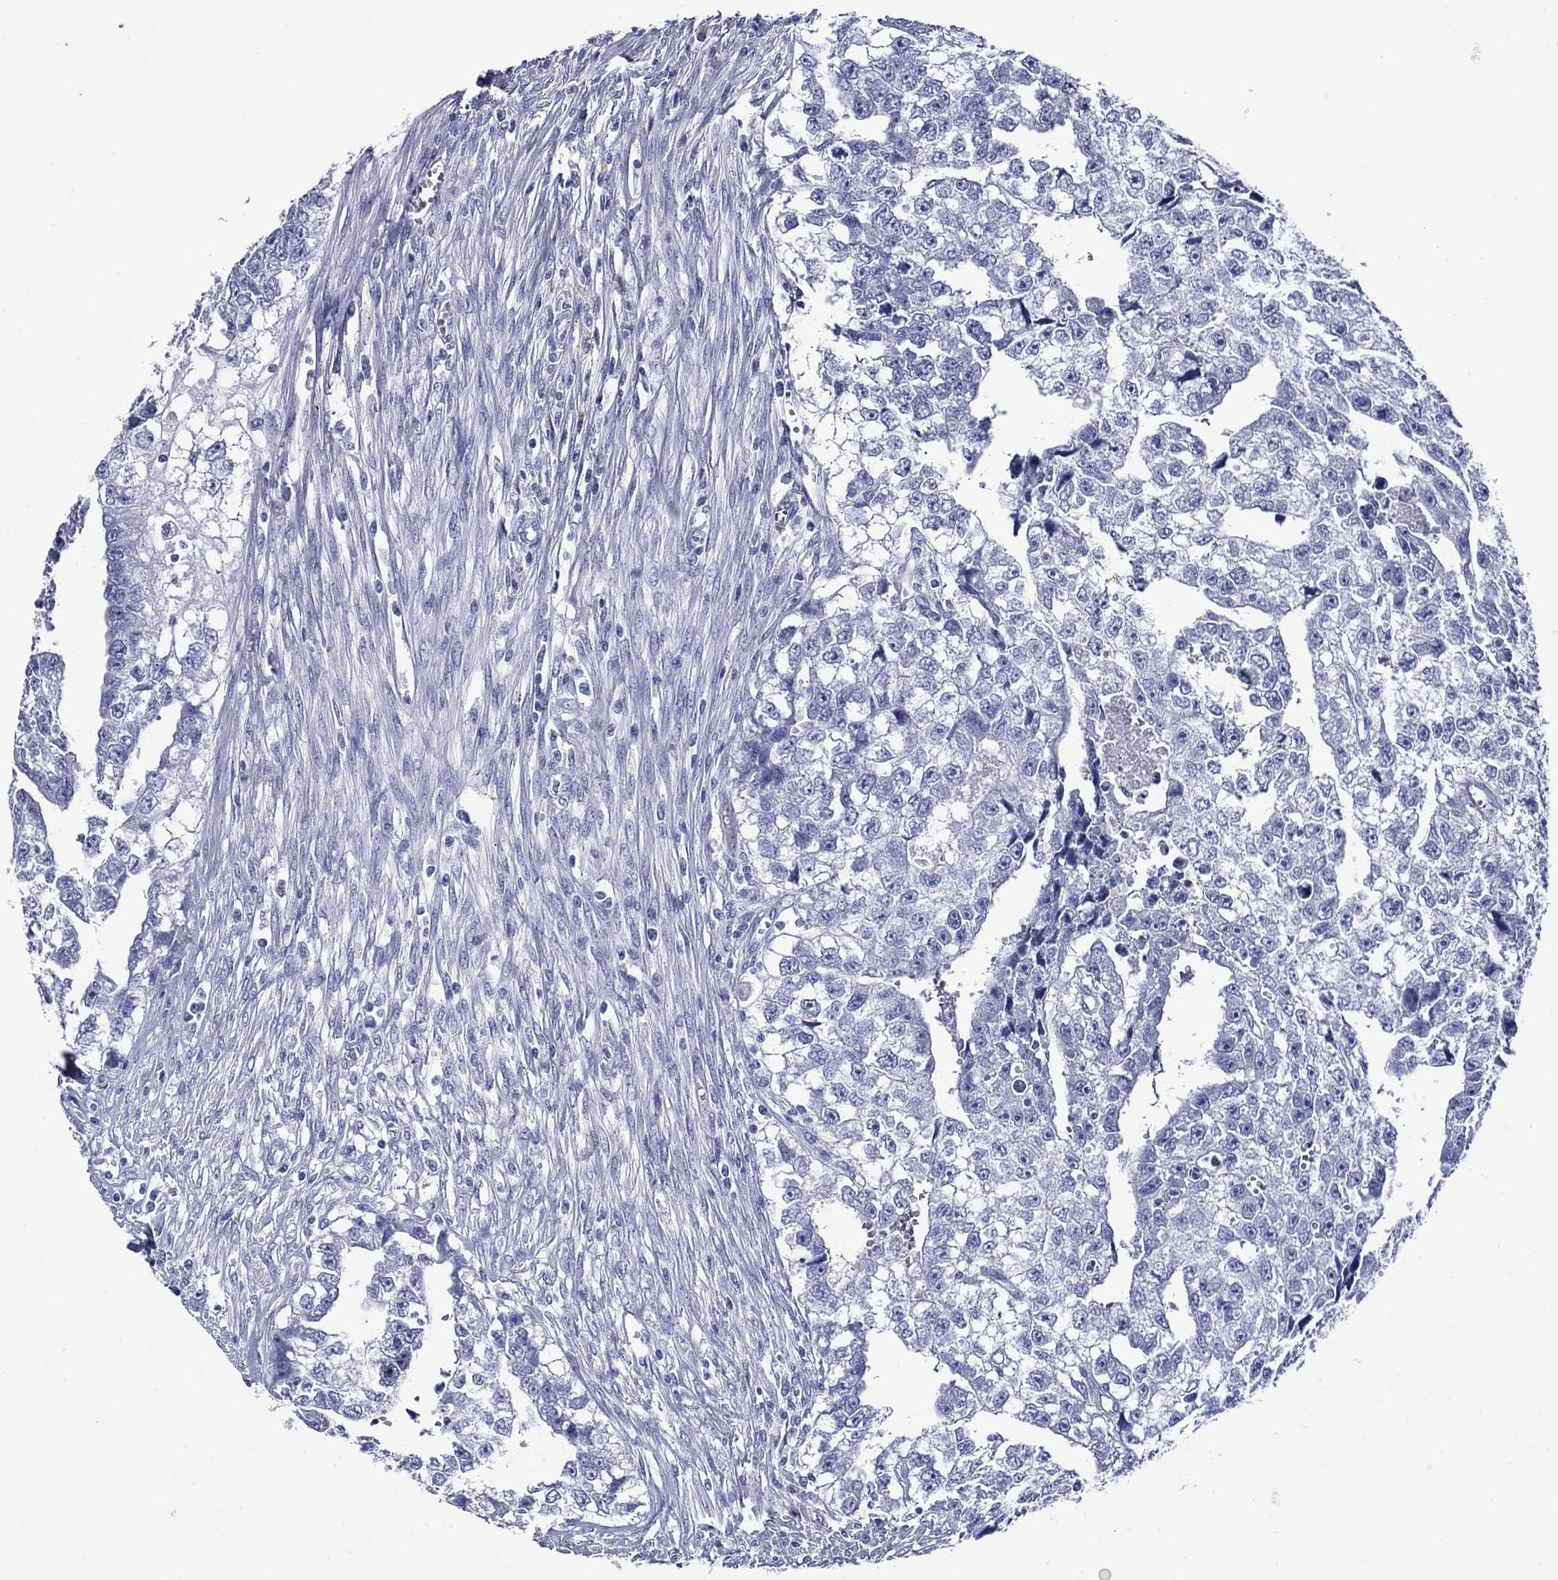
{"staining": {"intensity": "negative", "quantity": "none", "location": "none"}, "tissue": "testis cancer", "cell_type": "Tumor cells", "image_type": "cancer", "snomed": [{"axis": "morphology", "description": "Carcinoma, Embryonal, NOS"}, {"axis": "morphology", "description": "Teratoma, malignant, NOS"}, {"axis": "topography", "description": "Testis"}], "caption": "An immunohistochemistry micrograph of testis cancer is shown. There is no staining in tumor cells of testis cancer.", "gene": "ROM1", "patient": {"sex": "male", "age": 44}}